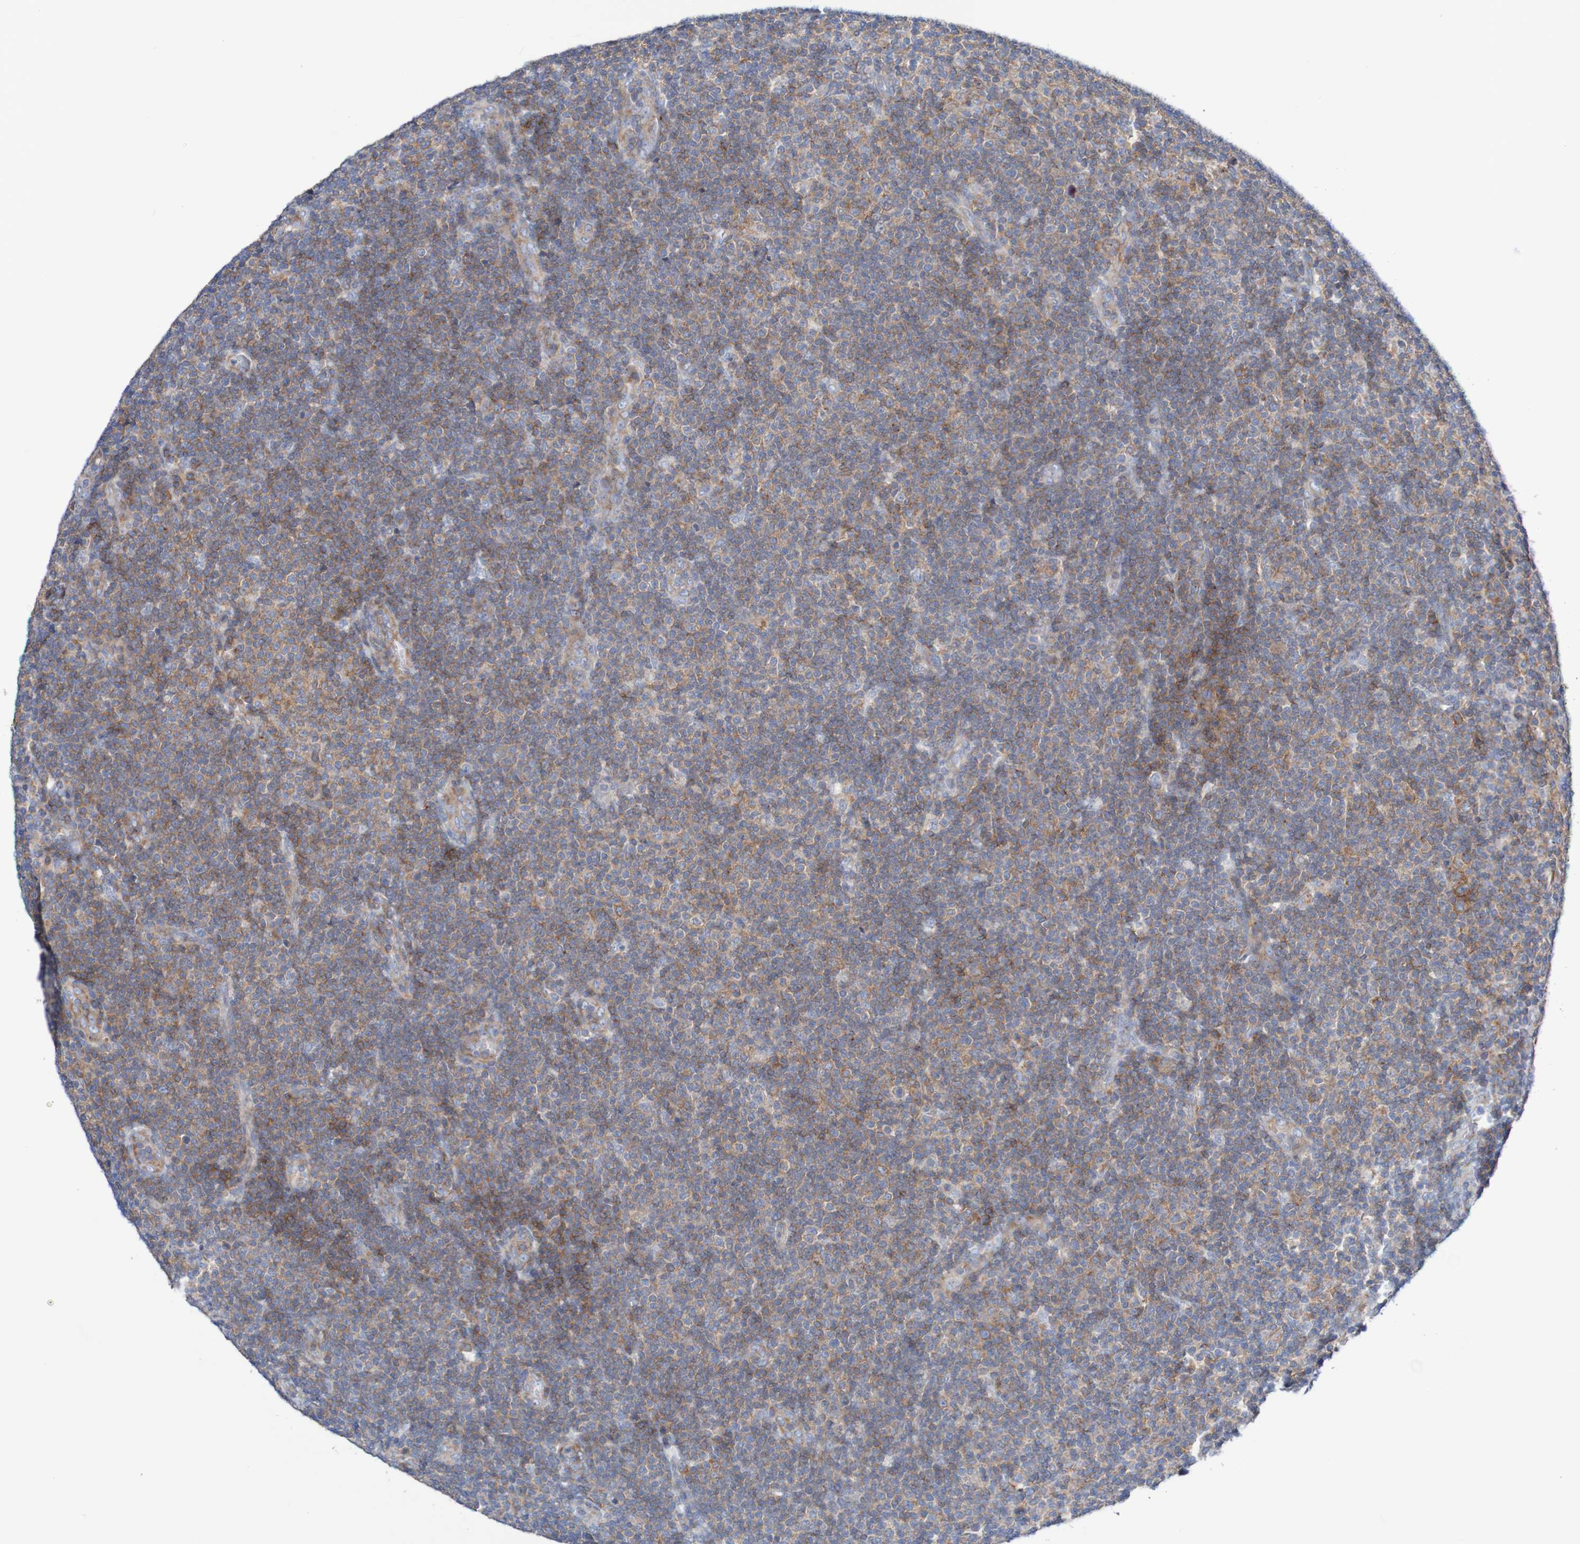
{"staining": {"intensity": "moderate", "quantity": "25%-75%", "location": "cytoplasmic/membranous"}, "tissue": "lymphoma", "cell_type": "Tumor cells", "image_type": "cancer", "snomed": [{"axis": "morphology", "description": "Malignant lymphoma, non-Hodgkin's type, Low grade"}, {"axis": "topography", "description": "Lymph node"}], "caption": "Human lymphoma stained for a protein (brown) reveals moderate cytoplasmic/membranous positive expression in about 25%-75% of tumor cells.", "gene": "FXR2", "patient": {"sex": "male", "age": 83}}